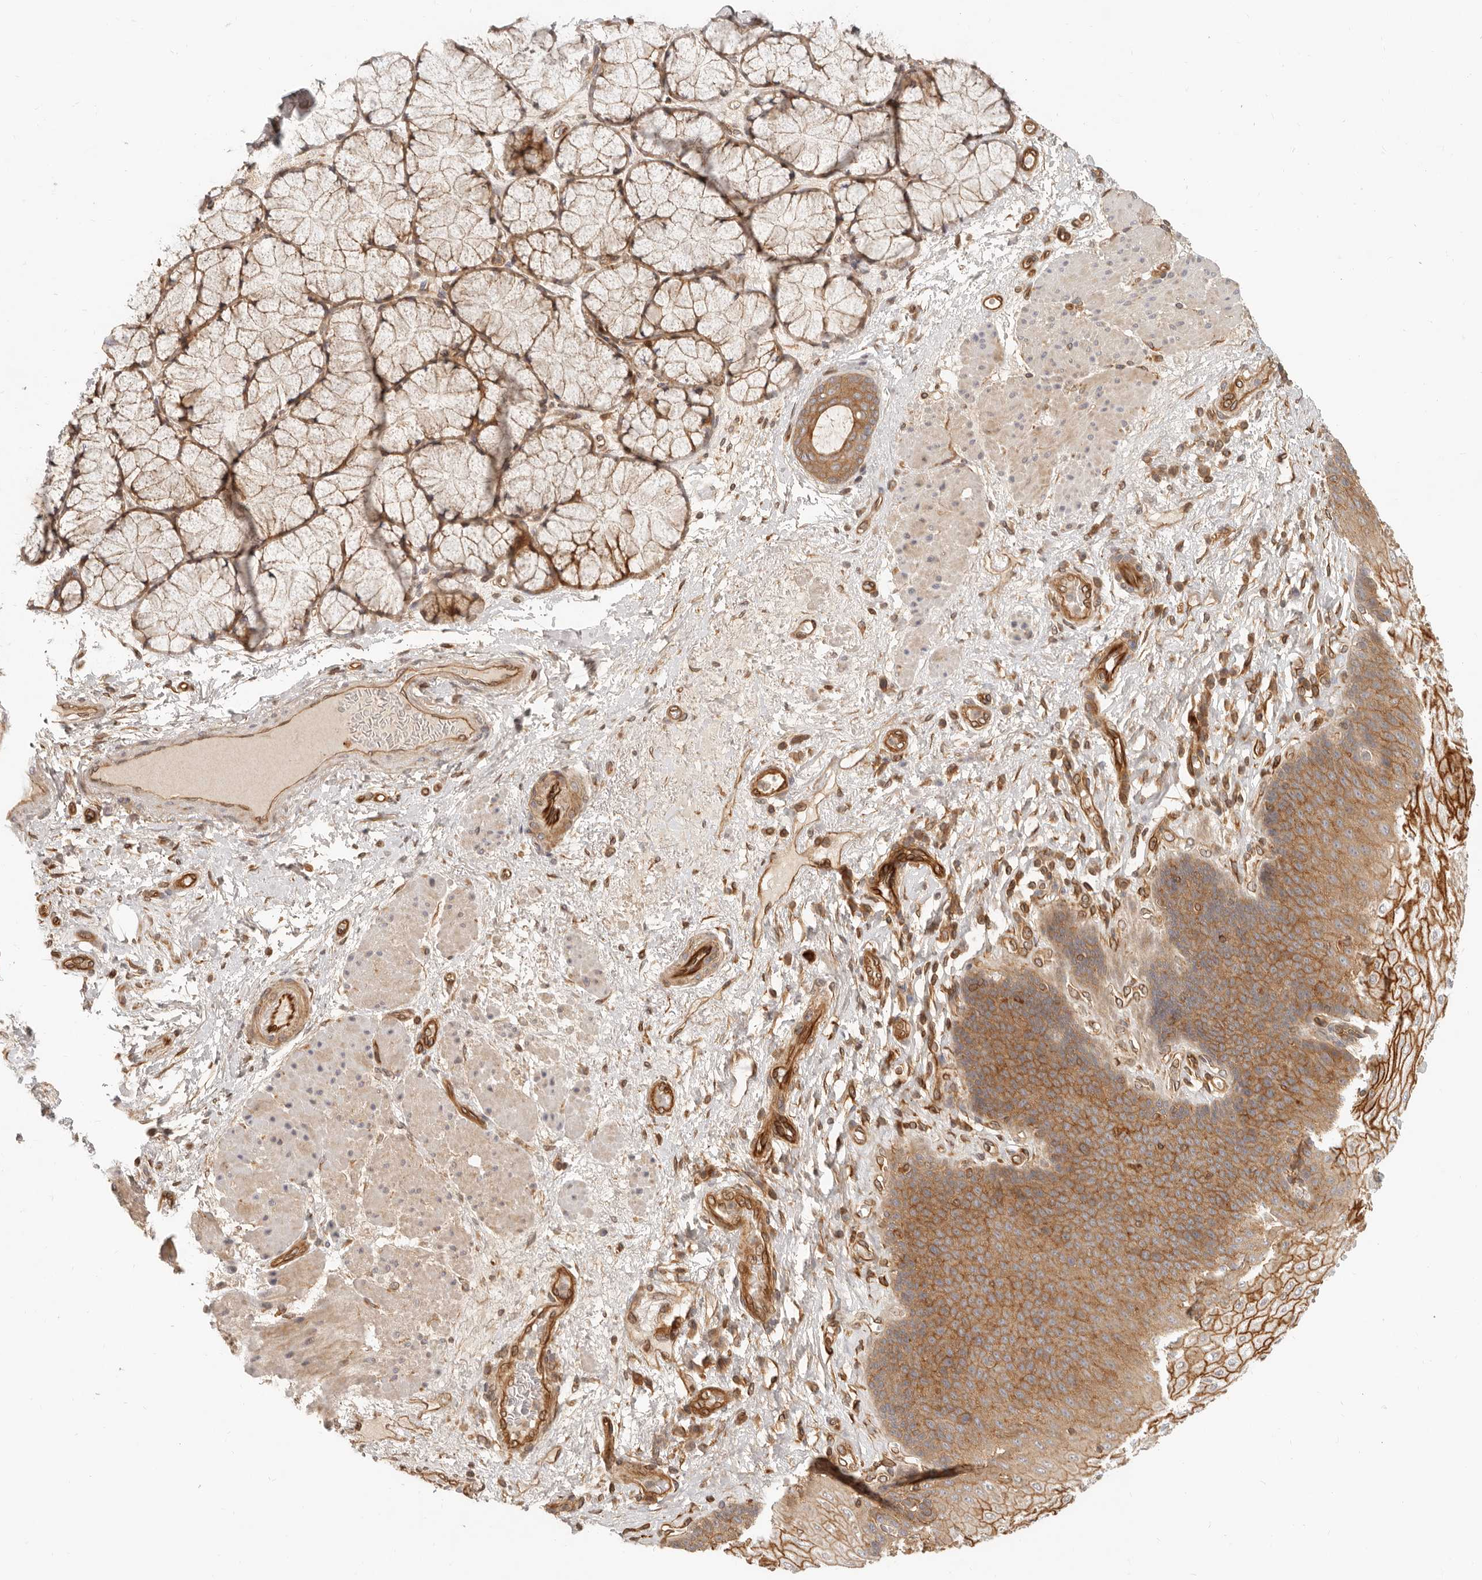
{"staining": {"intensity": "strong", "quantity": ">75%", "location": "cytoplasmic/membranous"}, "tissue": "esophagus", "cell_type": "Squamous epithelial cells", "image_type": "normal", "snomed": [{"axis": "morphology", "description": "Normal tissue, NOS"}, {"axis": "topography", "description": "Esophagus"}], "caption": "DAB (3,3'-diaminobenzidine) immunohistochemical staining of unremarkable esophagus shows strong cytoplasmic/membranous protein positivity in about >75% of squamous epithelial cells.", "gene": "UFSP1", "patient": {"sex": "male", "age": 54}}